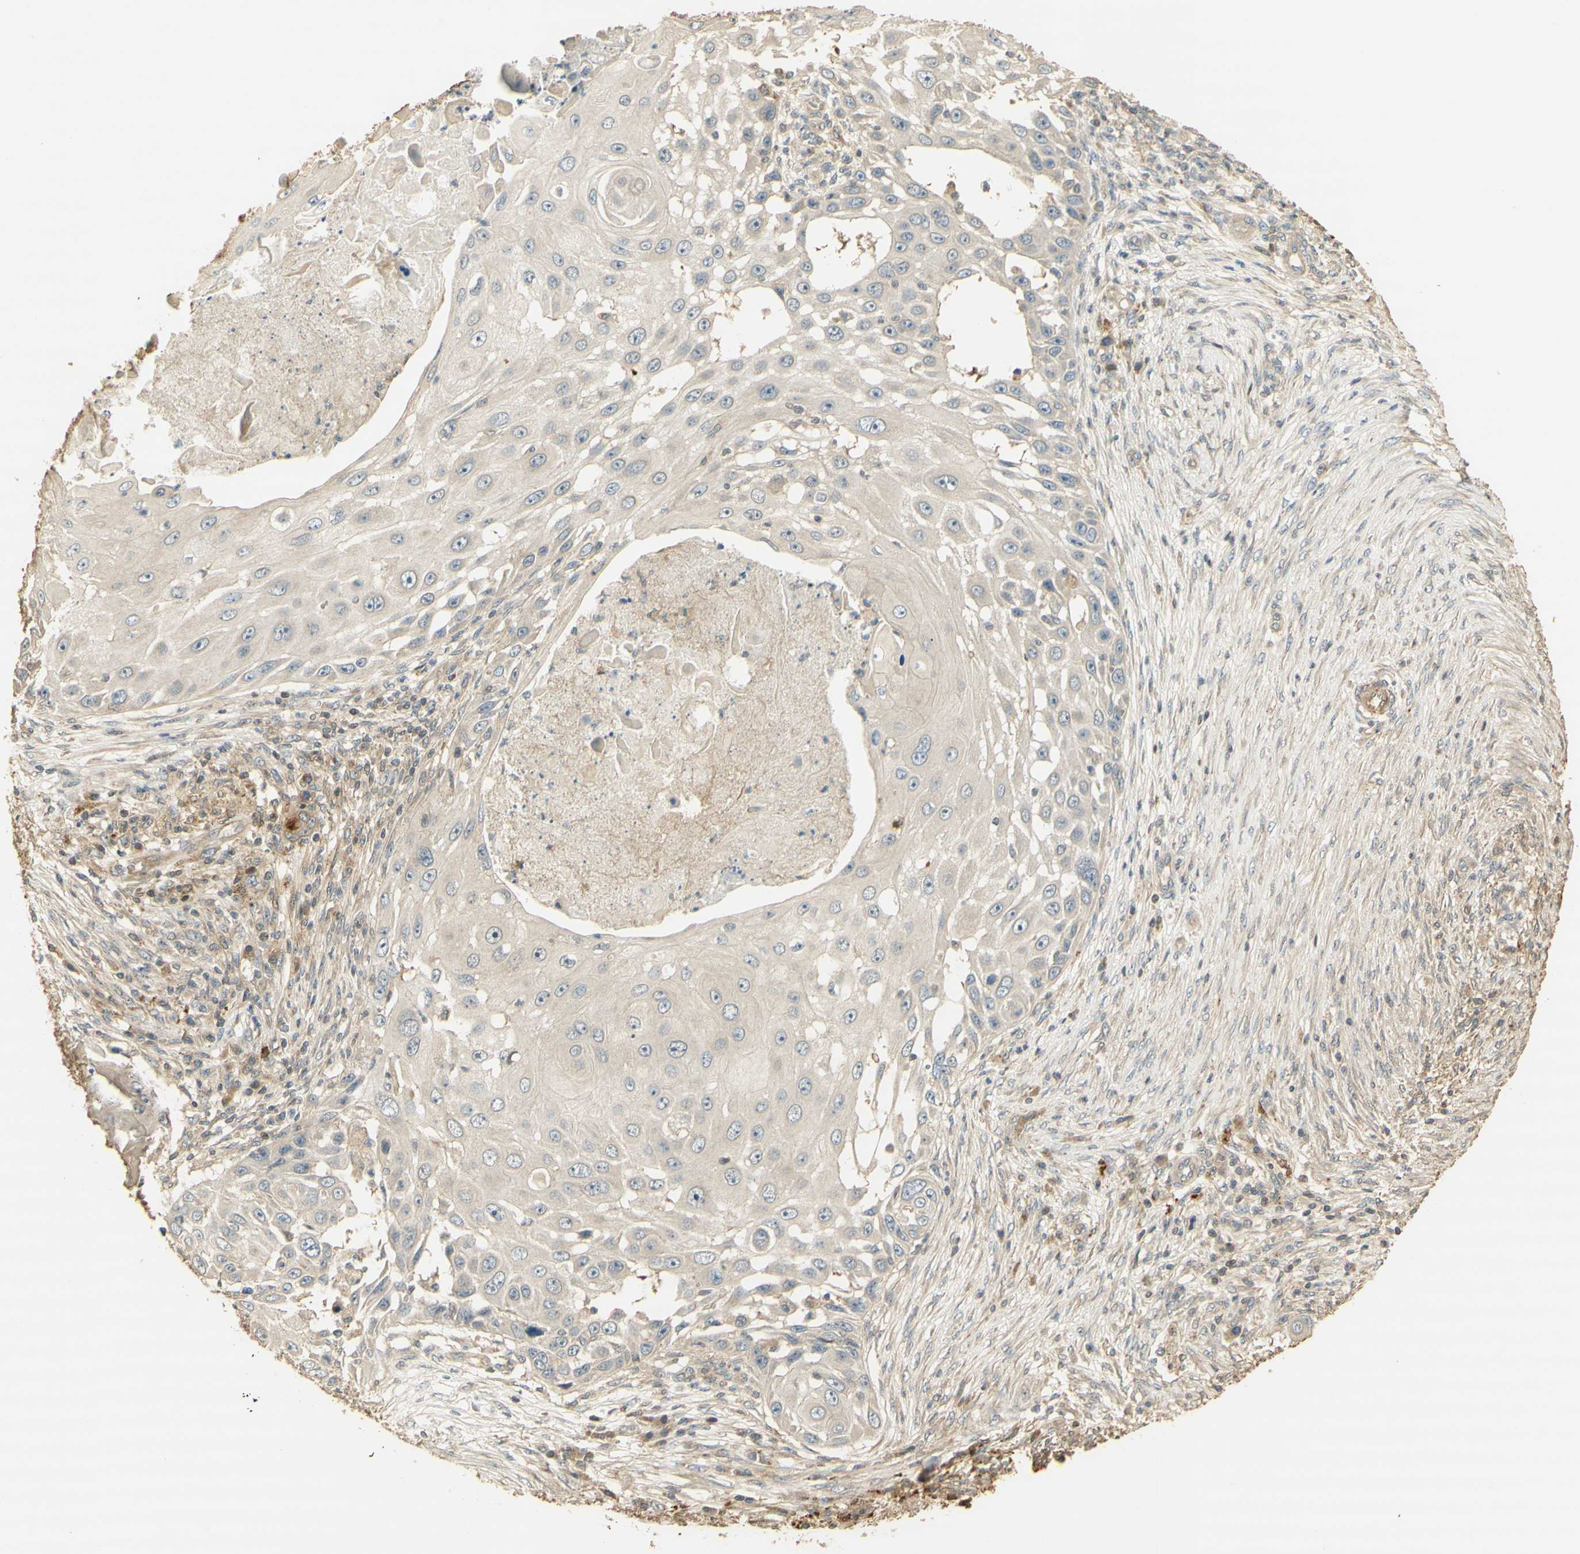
{"staining": {"intensity": "weak", "quantity": "<25%", "location": "cytoplasmic/membranous"}, "tissue": "skin cancer", "cell_type": "Tumor cells", "image_type": "cancer", "snomed": [{"axis": "morphology", "description": "Squamous cell carcinoma, NOS"}, {"axis": "topography", "description": "Skin"}], "caption": "DAB immunohistochemical staining of human skin cancer (squamous cell carcinoma) shows no significant staining in tumor cells.", "gene": "AGER", "patient": {"sex": "female", "age": 44}}